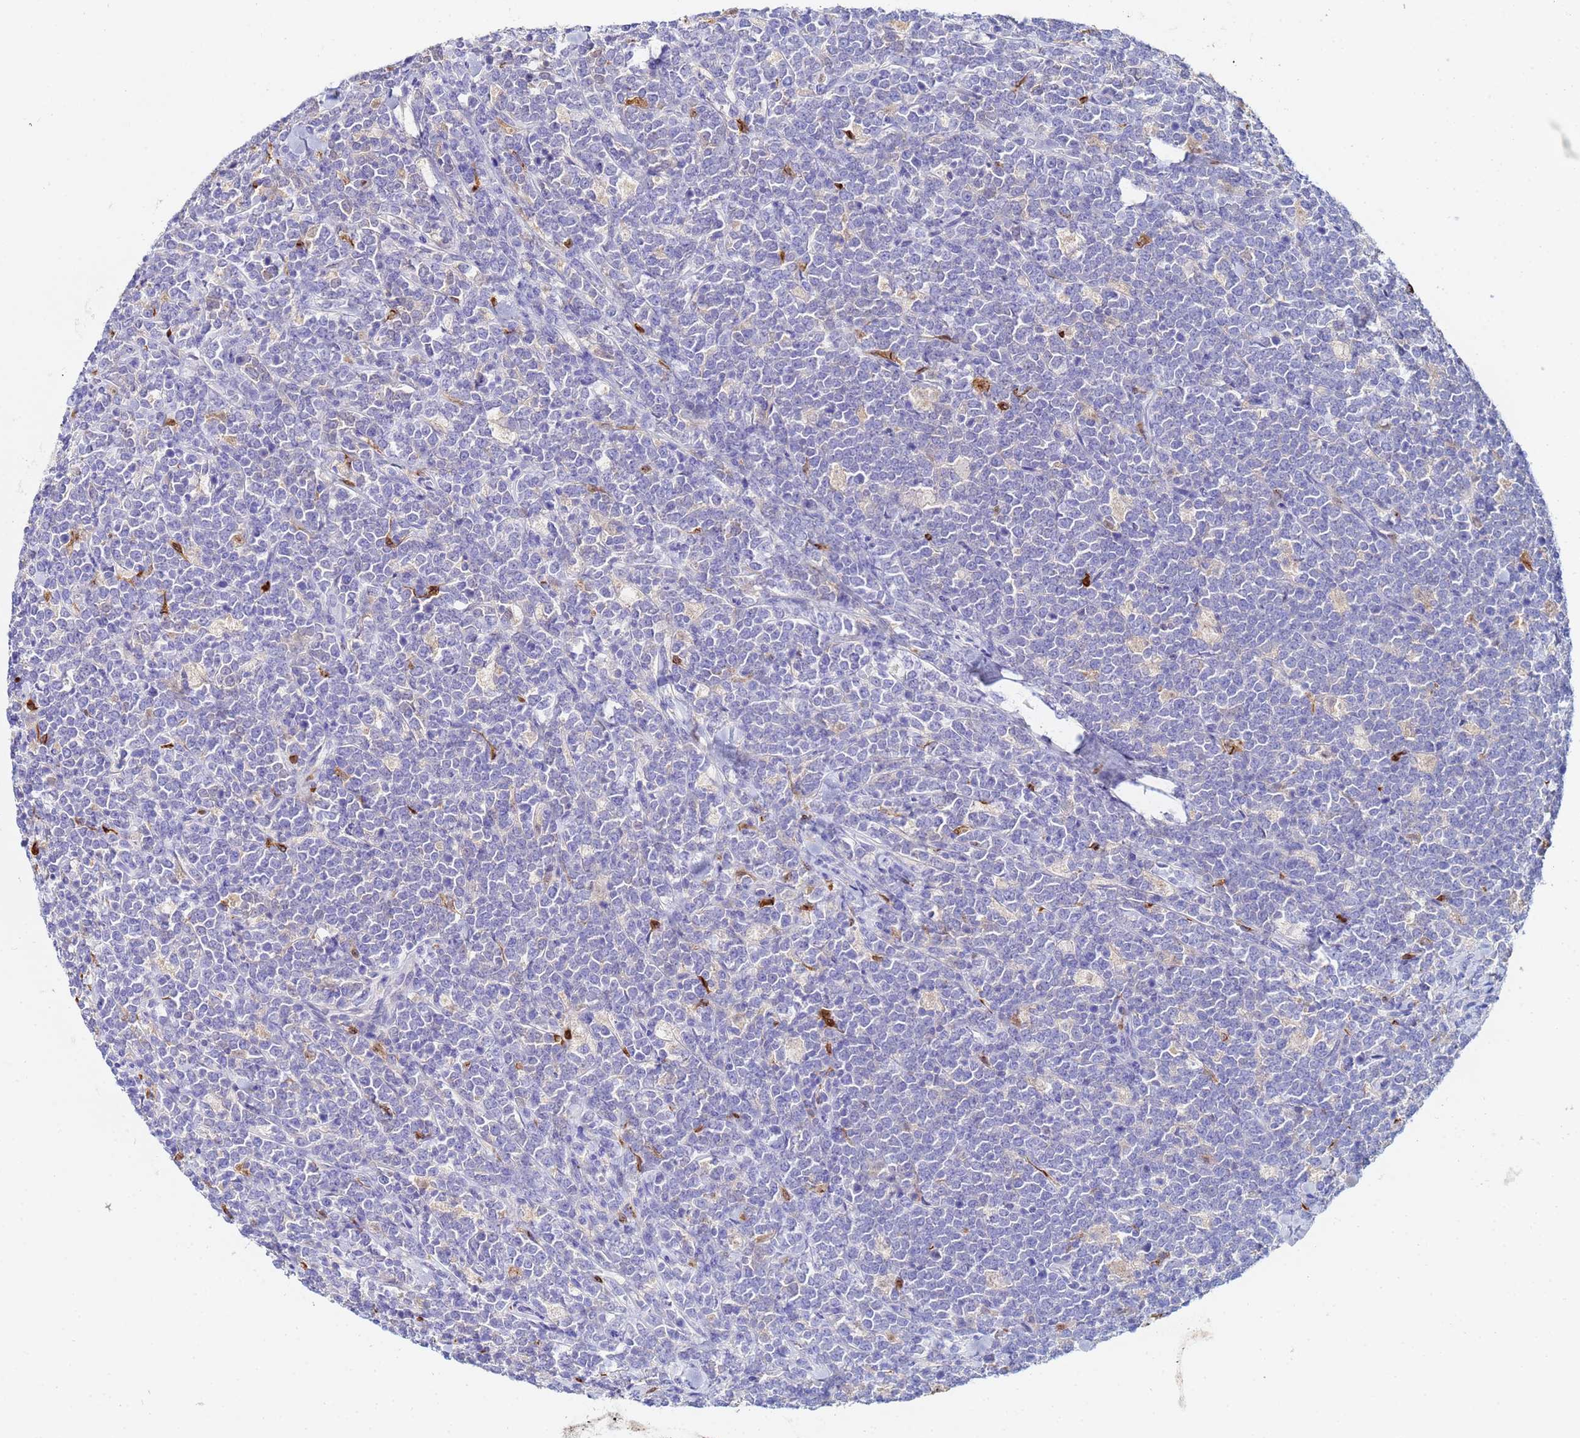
{"staining": {"intensity": "negative", "quantity": "none", "location": "none"}, "tissue": "lymphoma", "cell_type": "Tumor cells", "image_type": "cancer", "snomed": [{"axis": "morphology", "description": "Malignant lymphoma, non-Hodgkin's type, High grade"}, {"axis": "topography", "description": "Small intestine"}], "caption": "A high-resolution image shows IHC staining of malignant lymphoma, non-Hodgkin's type (high-grade), which displays no significant positivity in tumor cells.", "gene": "TUBAL3", "patient": {"sex": "male", "age": 8}}